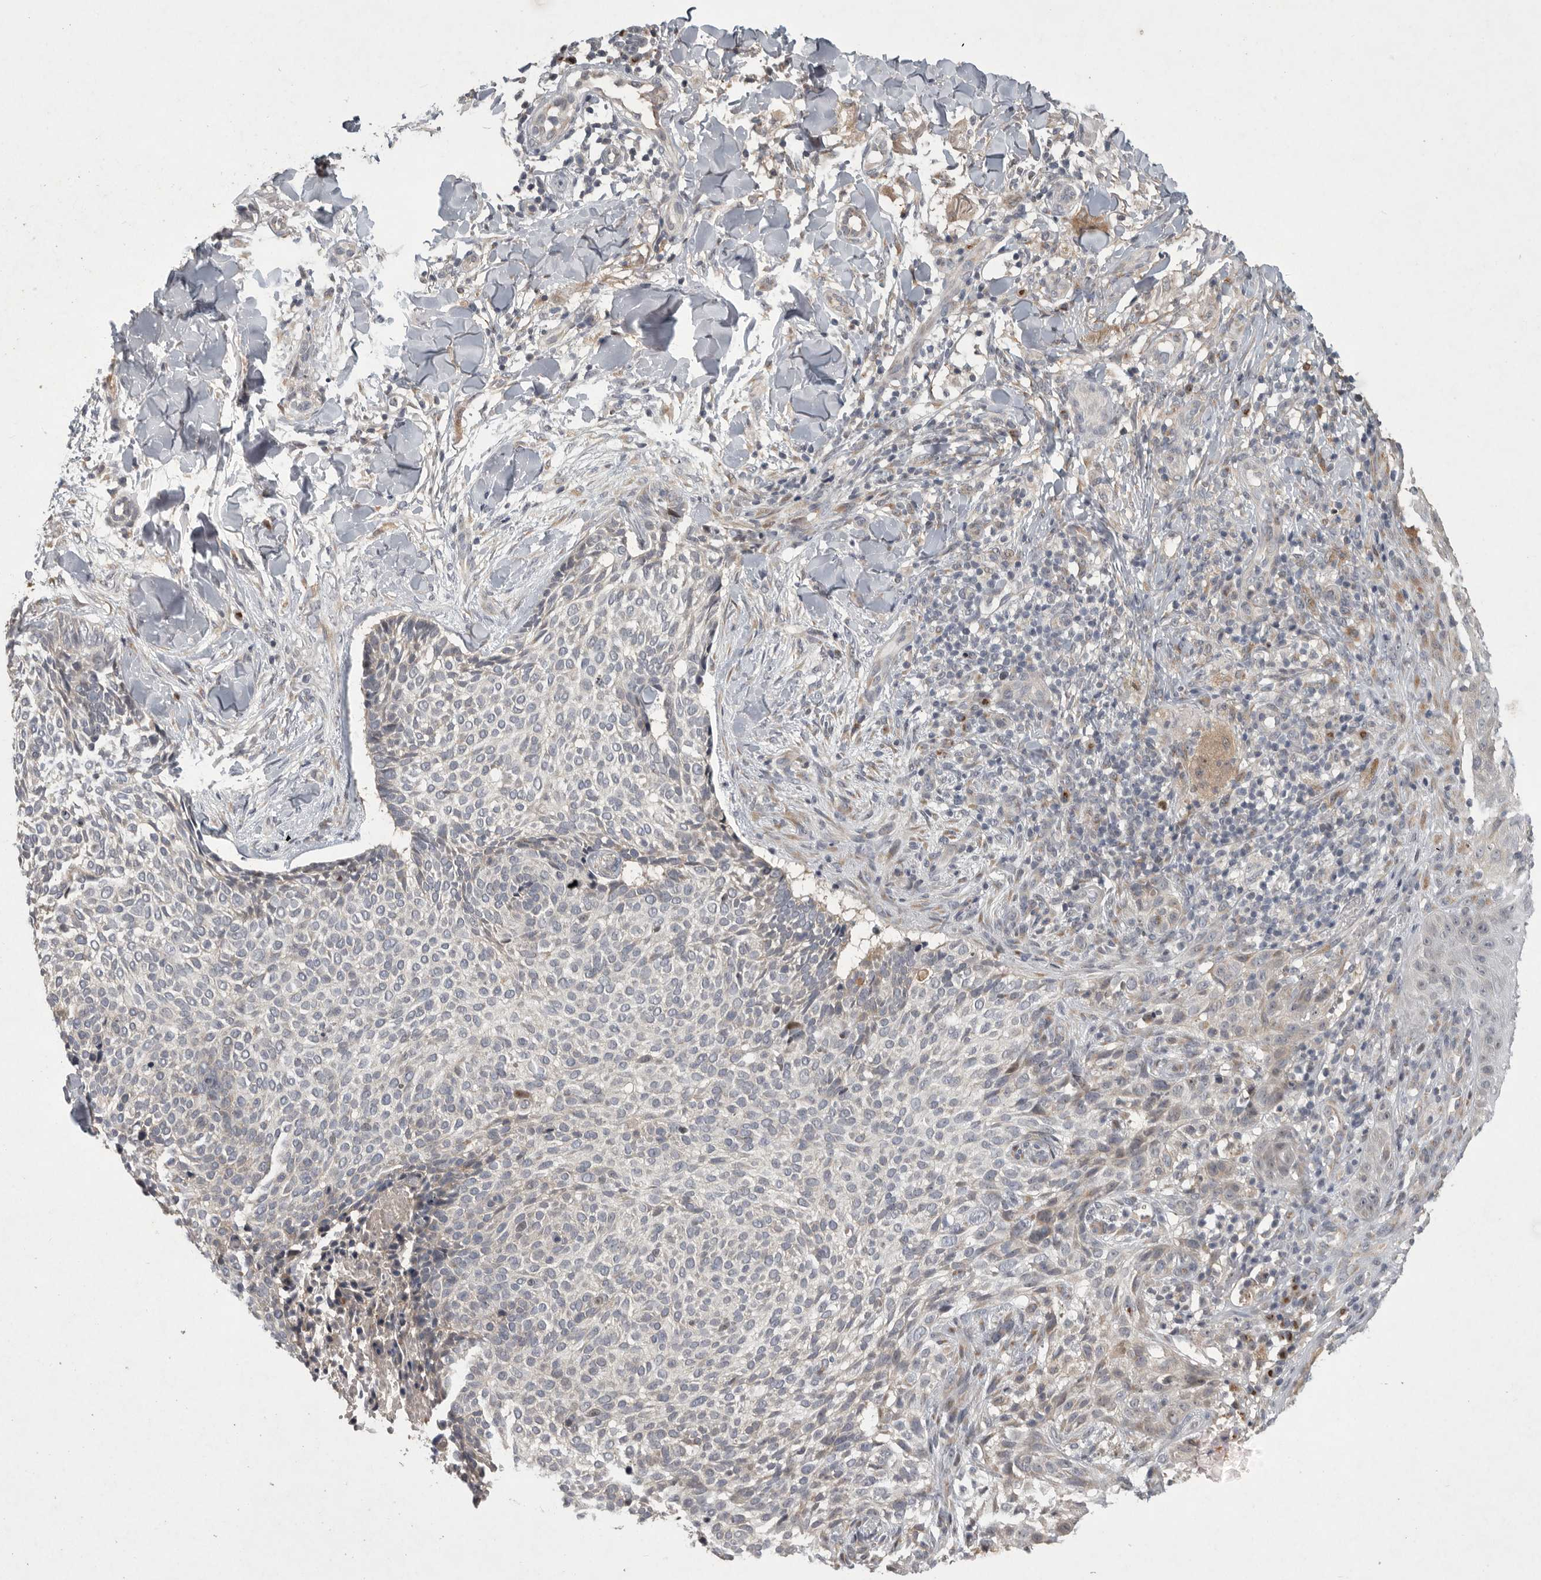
{"staining": {"intensity": "negative", "quantity": "none", "location": "none"}, "tissue": "skin cancer", "cell_type": "Tumor cells", "image_type": "cancer", "snomed": [{"axis": "morphology", "description": "Normal tissue, NOS"}, {"axis": "morphology", "description": "Basal cell carcinoma"}, {"axis": "topography", "description": "Skin"}], "caption": "DAB immunohistochemical staining of human skin cancer (basal cell carcinoma) exhibits no significant staining in tumor cells. (DAB immunohistochemistry, high magnification).", "gene": "MAN2A1", "patient": {"sex": "male", "age": 67}}